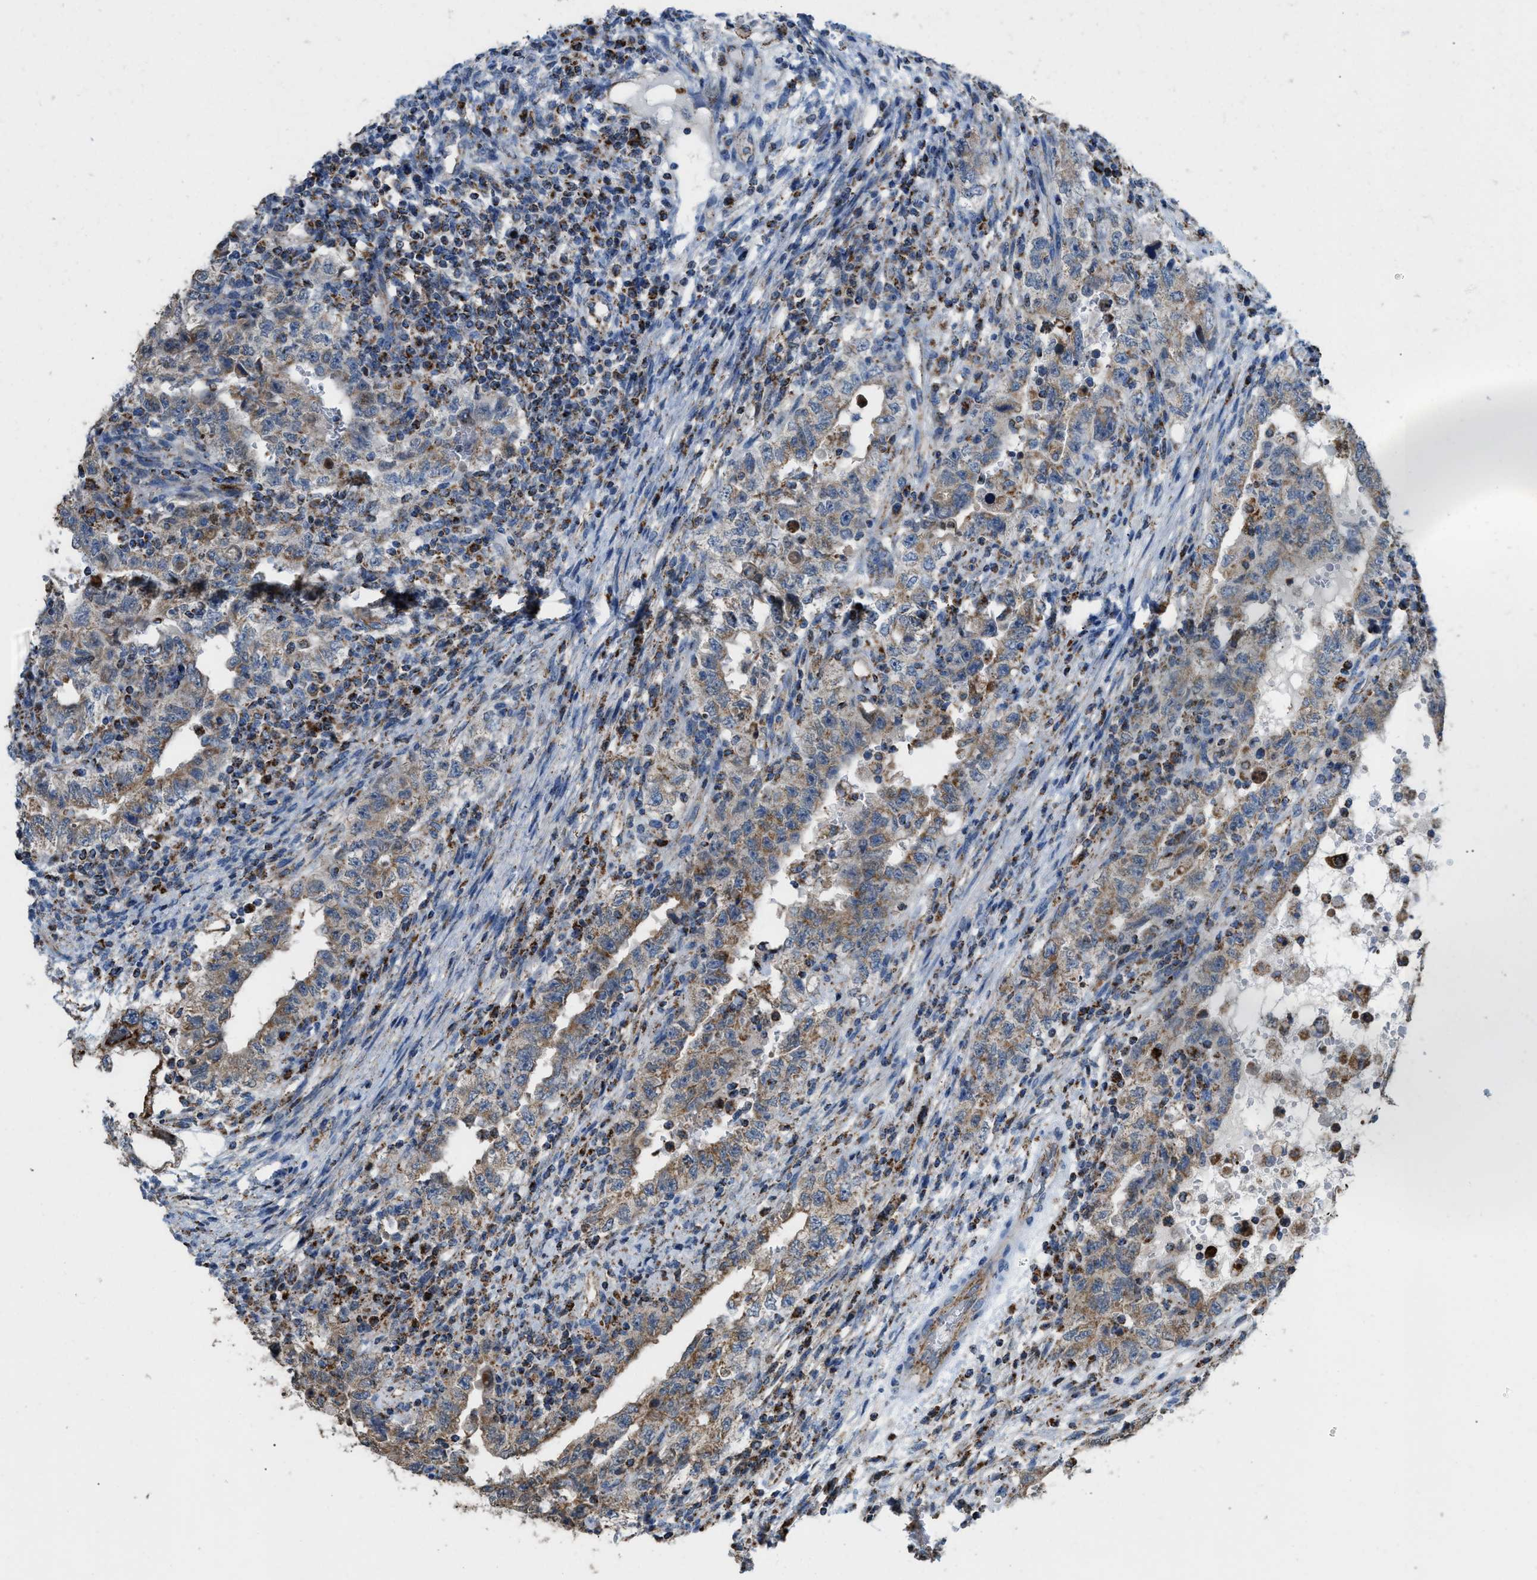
{"staining": {"intensity": "weak", "quantity": ">75%", "location": "cytoplasmic/membranous"}, "tissue": "testis cancer", "cell_type": "Tumor cells", "image_type": "cancer", "snomed": [{"axis": "morphology", "description": "Carcinoma, Embryonal, NOS"}, {"axis": "topography", "description": "Testis"}], "caption": "A photomicrograph of human testis cancer (embryonal carcinoma) stained for a protein reveals weak cytoplasmic/membranous brown staining in tumor cells. Immunohistochemistry (ihc) stains the protein of interest in brown and the nuclei are stained blue.", "gene": "ETFB", "patient": {"sex": "male", "age": 26}}